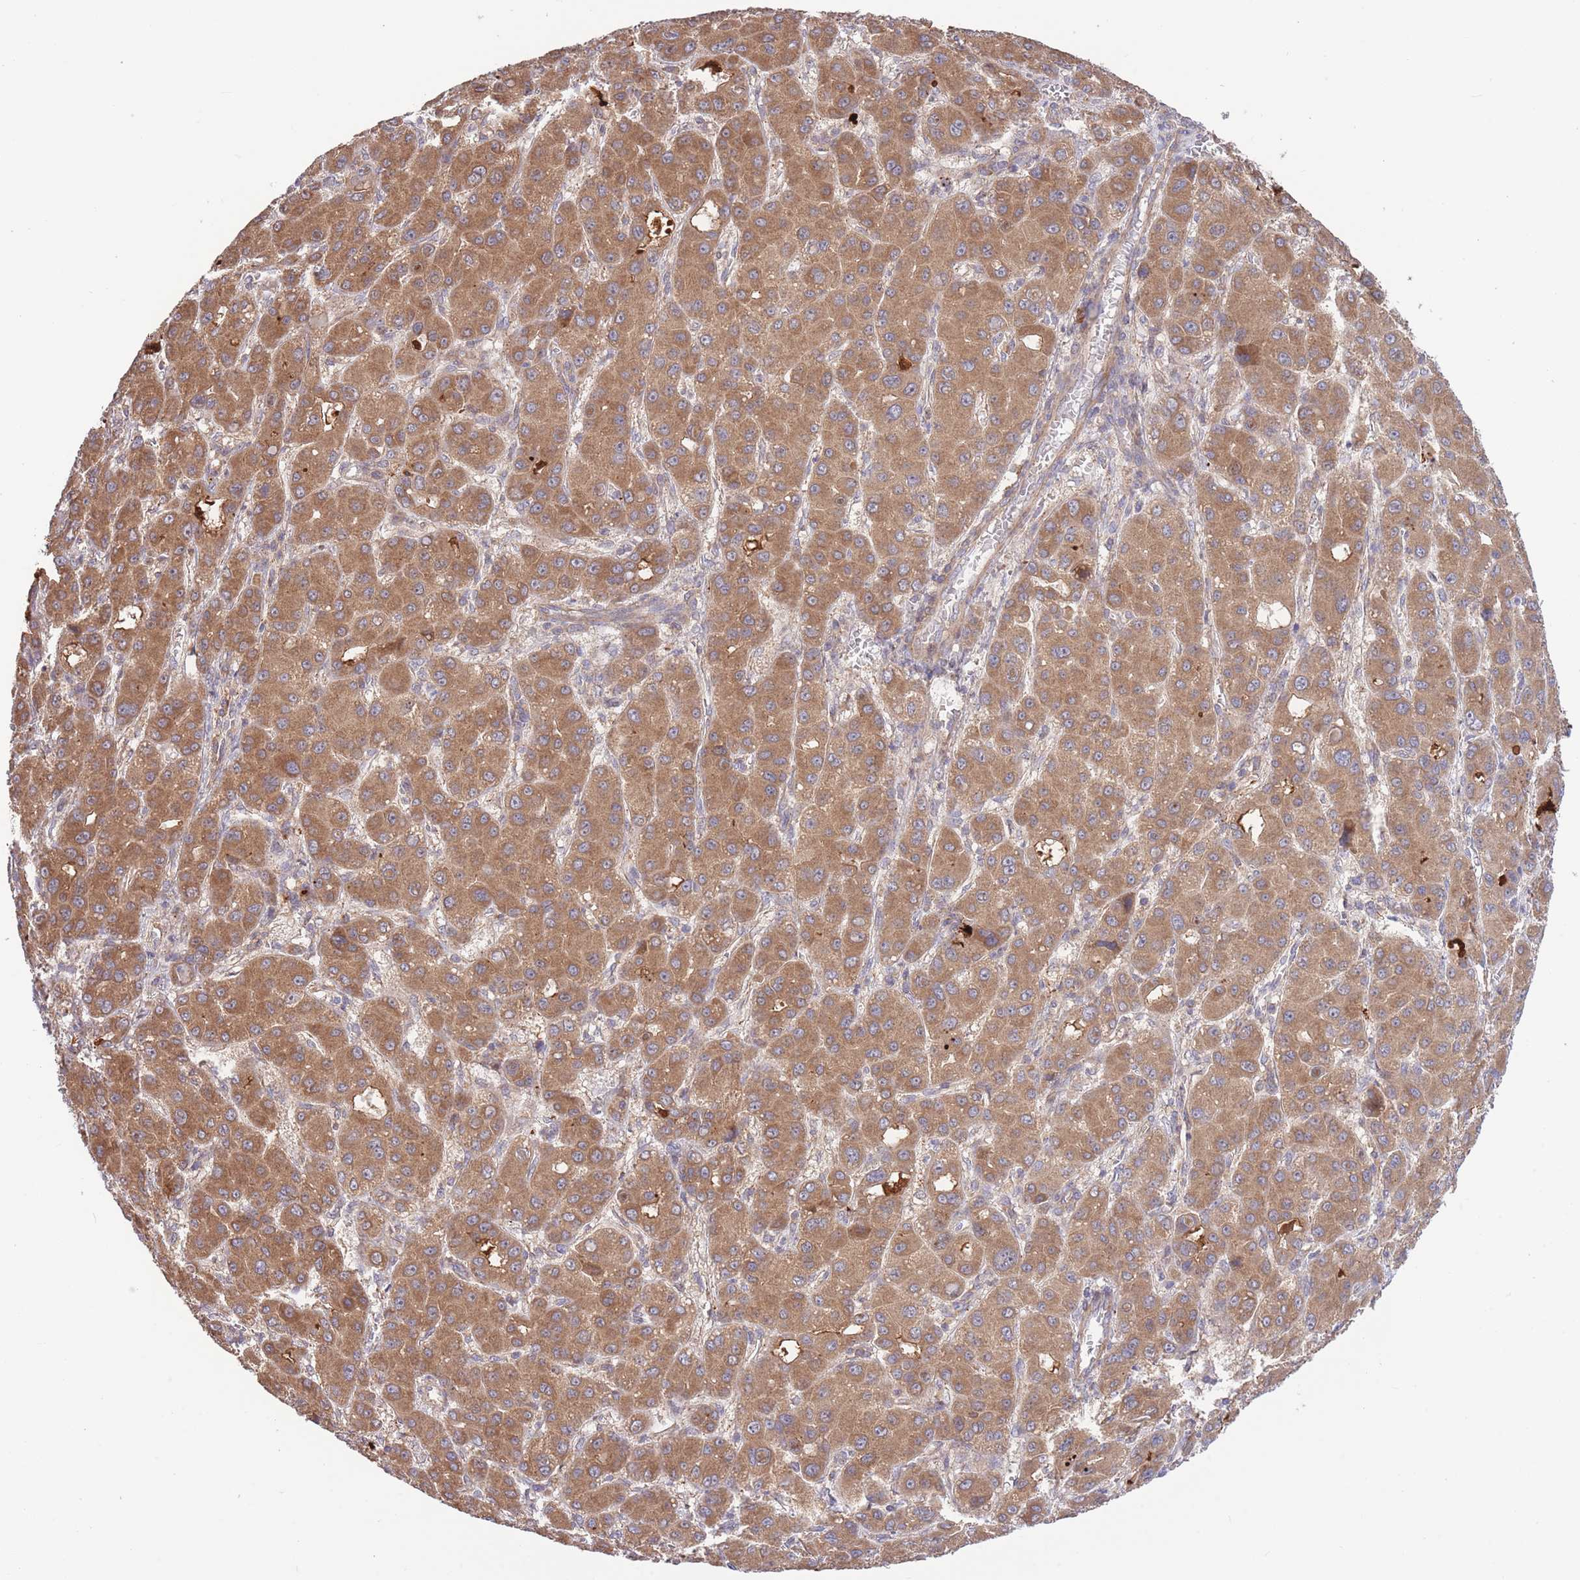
{"staining": {"intensity": "moderate", "quantity": ">75%", "location": "cytoplasmic/membranous"}, "tissue": "liver cancer", "cell_type": "Tumor cells", "image_type": "cancer", "snomed": [{"axis": "morphology", "description": "Carcinoma, Hepatocellular, NOS"}, {"axis": "topography", "description": "Liver"}], "caption": "A micrograph of hepatocellular carcinoma (liver) stained for a protein demonstrates moderate cytoplasmic/membranous brown staining in tumor cells.", "gene": "ATP13A2", "patient": {"sex": "male", "age": 55}}